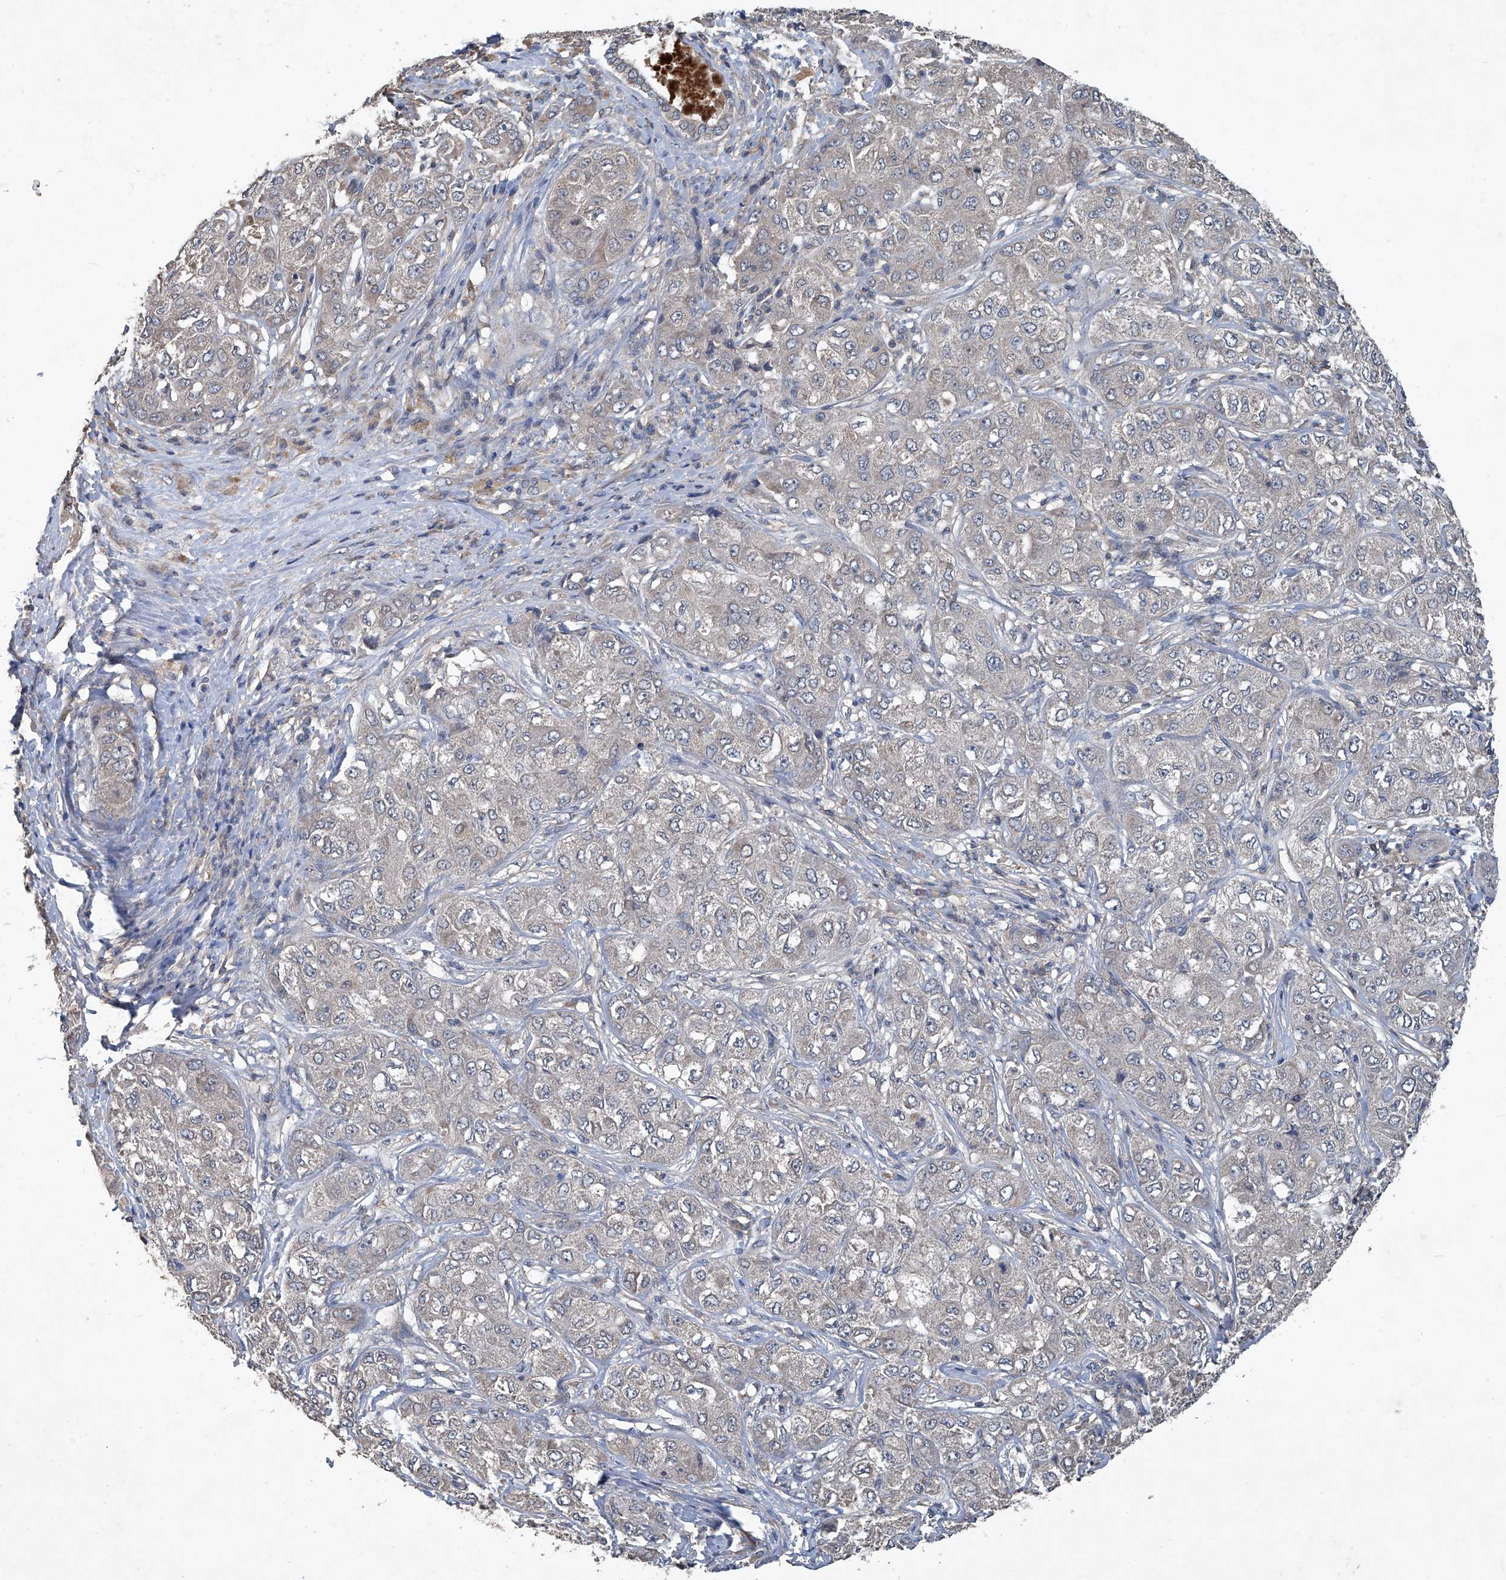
{"staining": {"intensity": "weak", "quantity": "25%-75%", "location": "cytoplasmic/membranous,nuclear"}, "tissue": "liver cancer", "cell_type": "Tumor cells", "image_type": "cancer", "snomed": [{"axis": "morphology", "description": "Carcinoma, Hepatocellular, NOS"}, {"axis": "topography", "description": "Liver"}], "caption": "High-magnification brightfield microscopy of liver cancer (hepatocellular carcinoma) stained with DAB (brown) and counterstained with hematoxylin (blue). tumor cells exhibit weak cytoplasmic/membranous and nuclear positivity is present in approximately25%-75% of cells.", "gene": "ANKRD34A", "patient": {"sex": "male", "age": 80}}